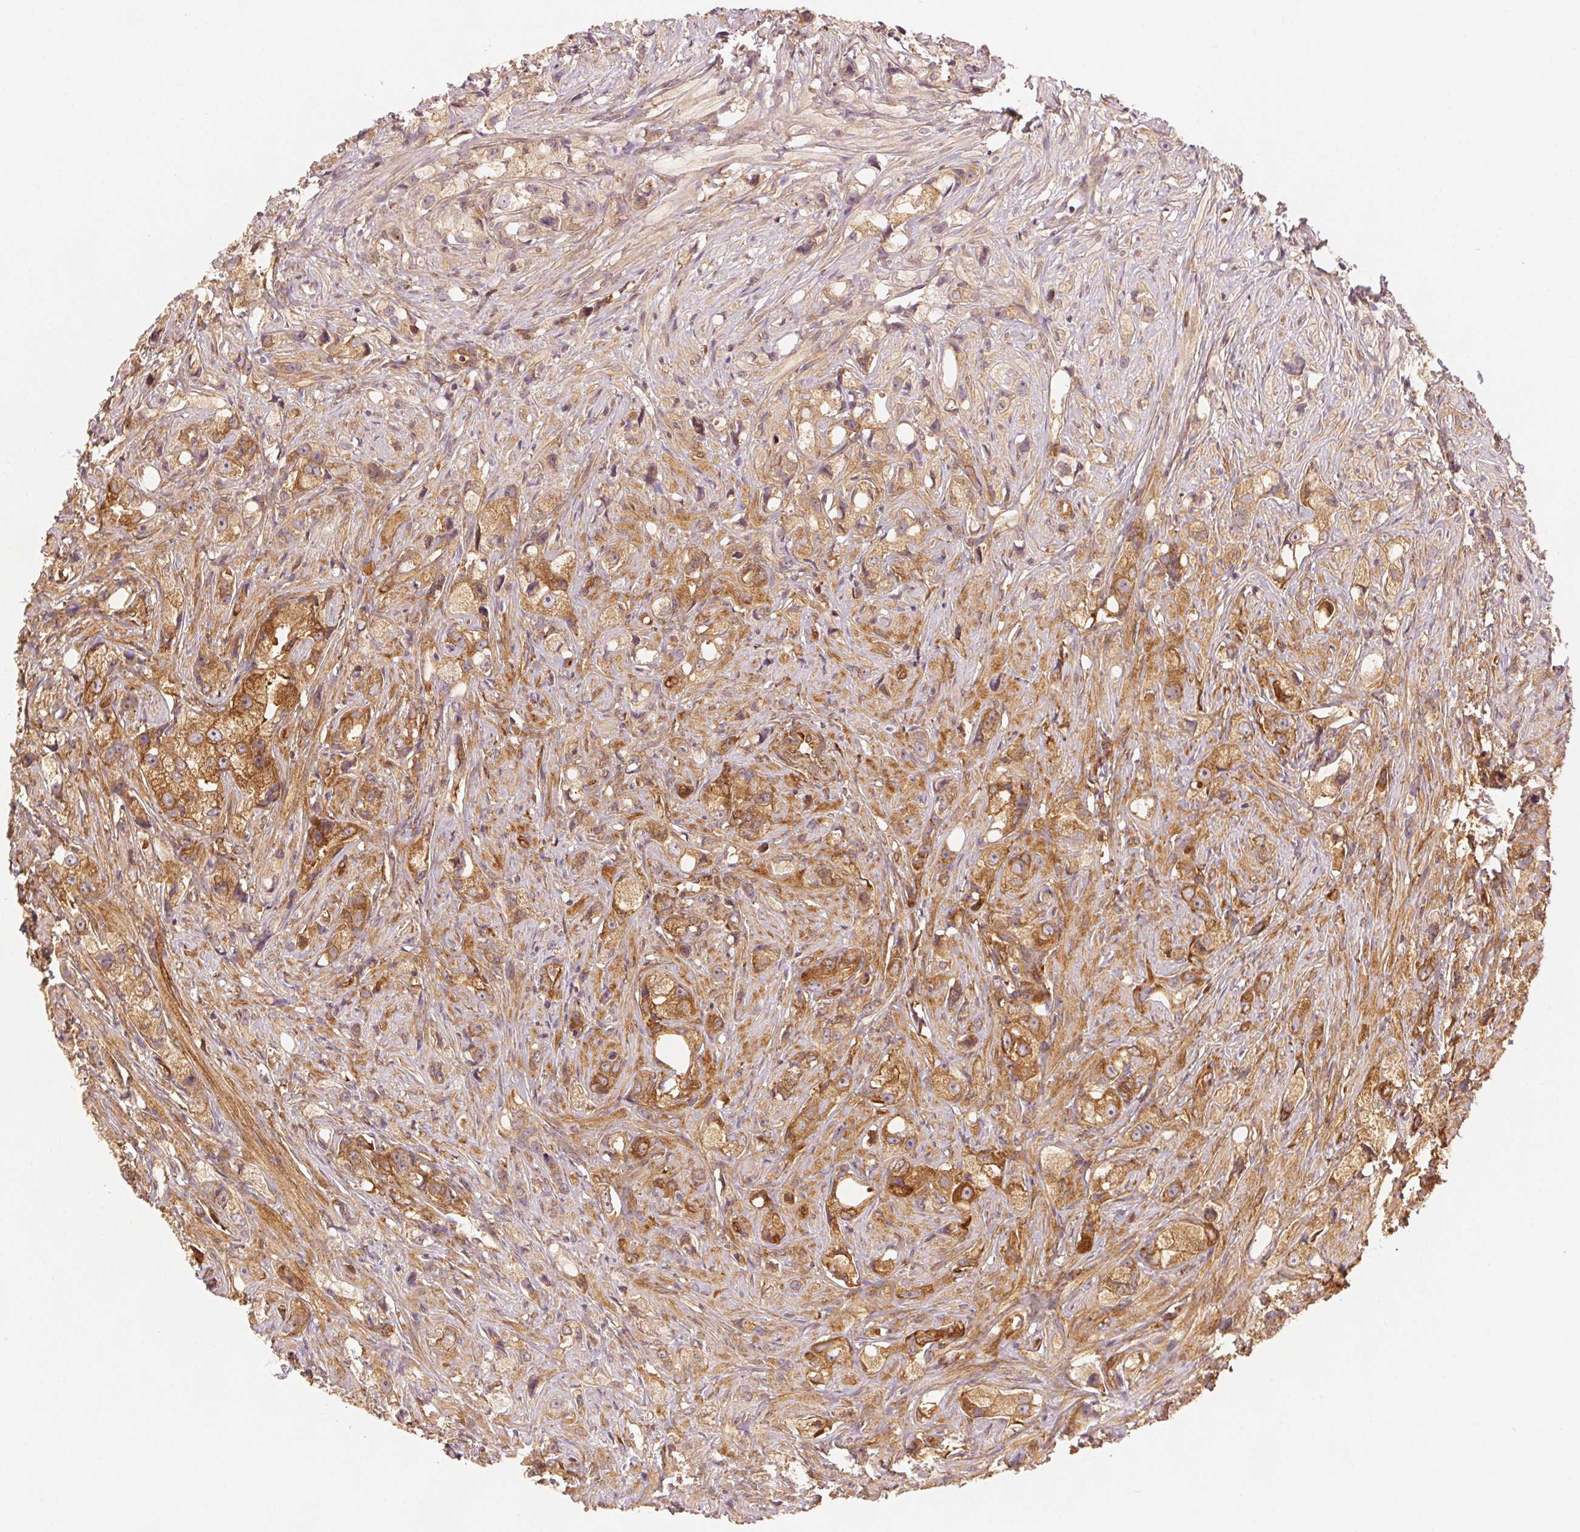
{"staining": {"intensity": "strong", "quantity": ">75%", "location": "cytoplasmic/membranous"}, "tissue": "prostate cancer", "cell_type": "Tumor cells", "image_type": "cancer", "snomed": [{"axis": "morphology", "description": "Adenocarcinoma, High grade"}, {"axis": "topography", "description": "Prostate"}], "caption": "This micrograph demonstrates adenocarcinoma (high-grade) (prostate) stained with IHC to label a protein in brown. The cytoplasmic/membranous of tumor cells show strong positivity for the protein. Nuclei are counter-stained blue.", "gene": "DIAPH2", "patient": {"sex": "male", "age": 75}}